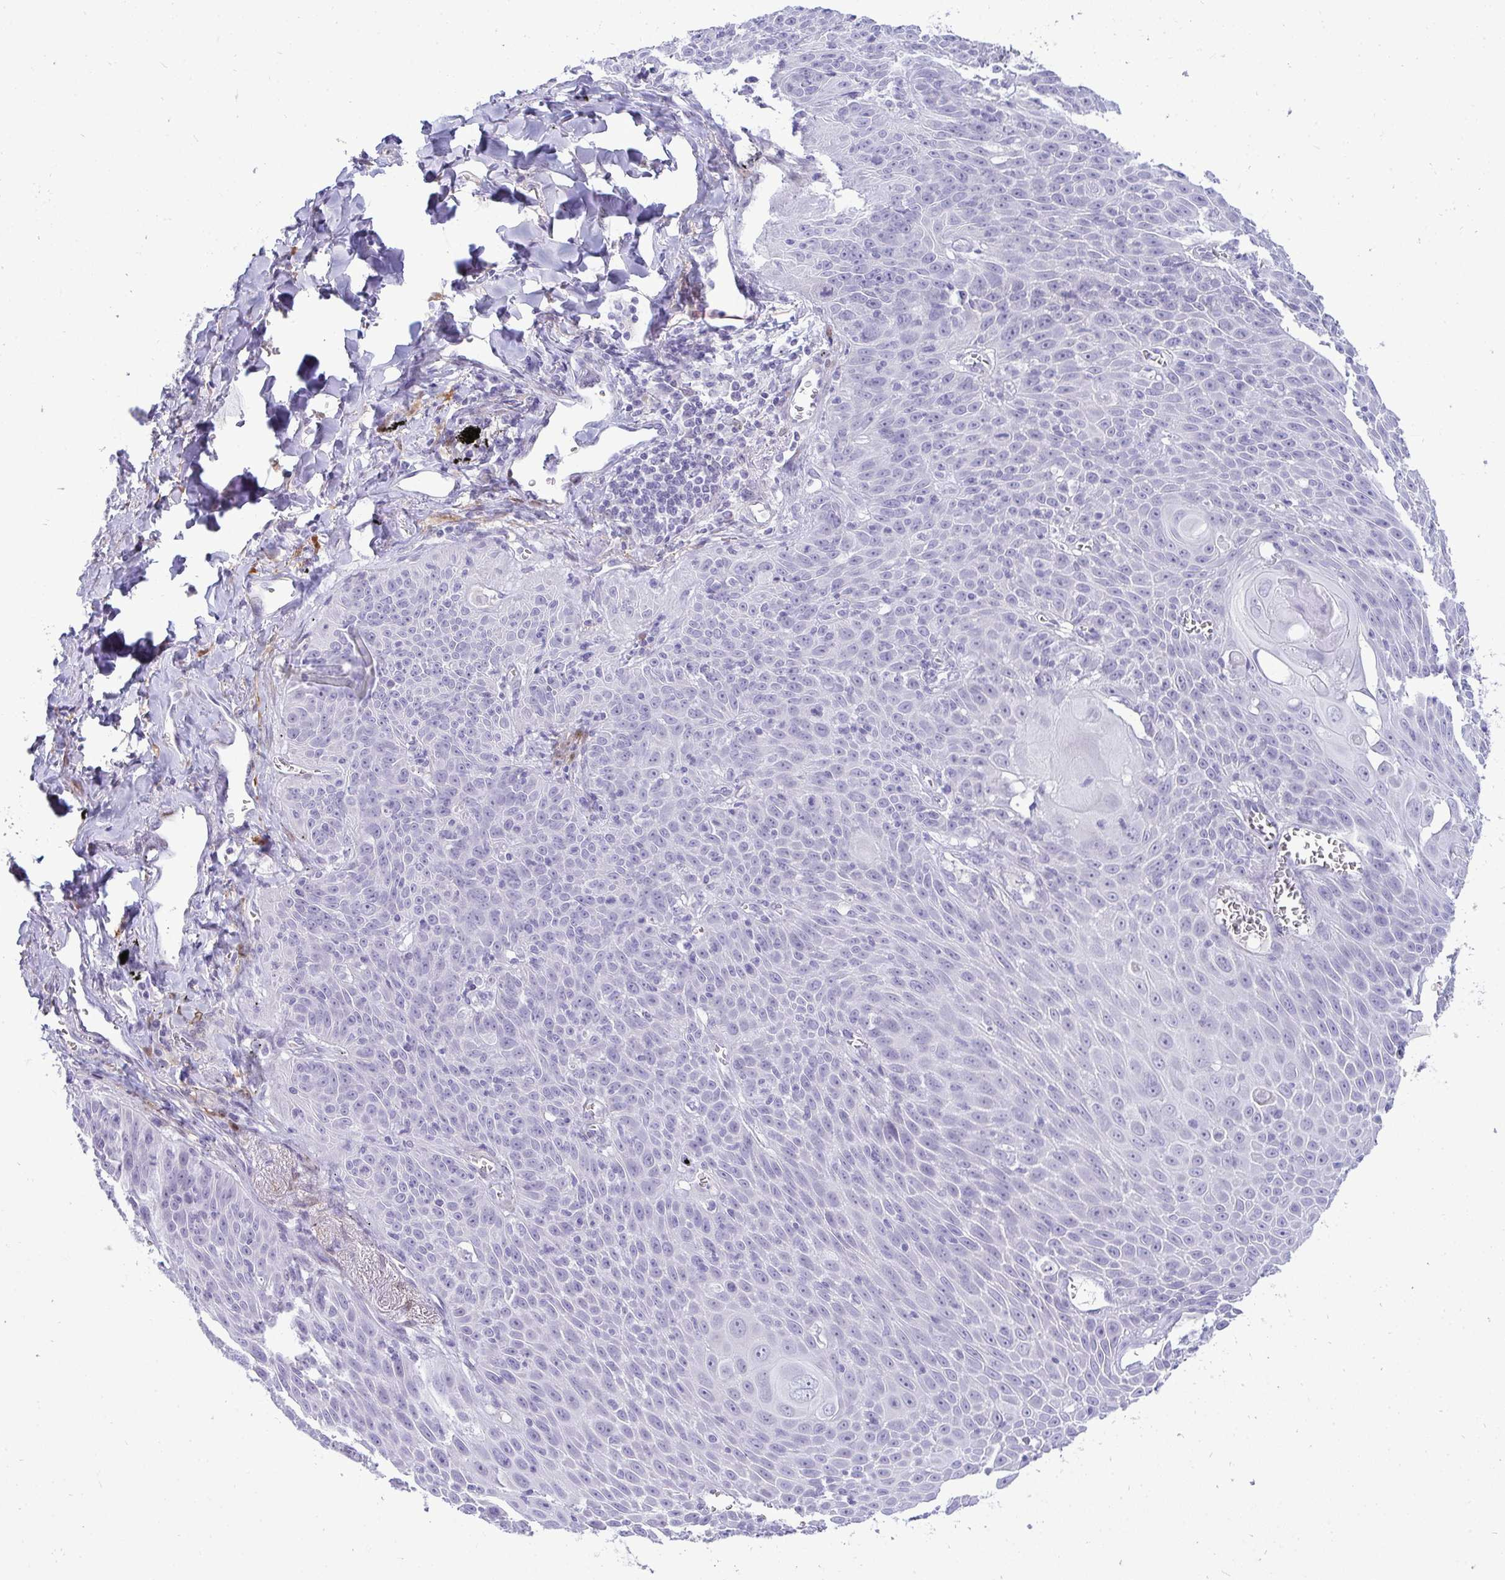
{"staining": {"intensity": "negative", "quantity": "none", "location": "none"}, "tissue": "lung cancer", "cell_type": "Tumor cells", "image_type": "cancer", "snomed": [{"axis": "morphology", "description": "Squamous cell carcinoma, NOS"}, {"axis": "morphology", "description": "Squamous cell carcinoma, metastatic, NOS"}, {"axis": "topography", "description": "Lymph node"}, {"axis": "topography", "description": "Lung"}], "caption": "A micrograph of human lung cancer (squamous cell carcinoma) is negative for staining in tumor cells.", "gene": "HSPB6", "patient": {"sex": "female", "age": 62}}